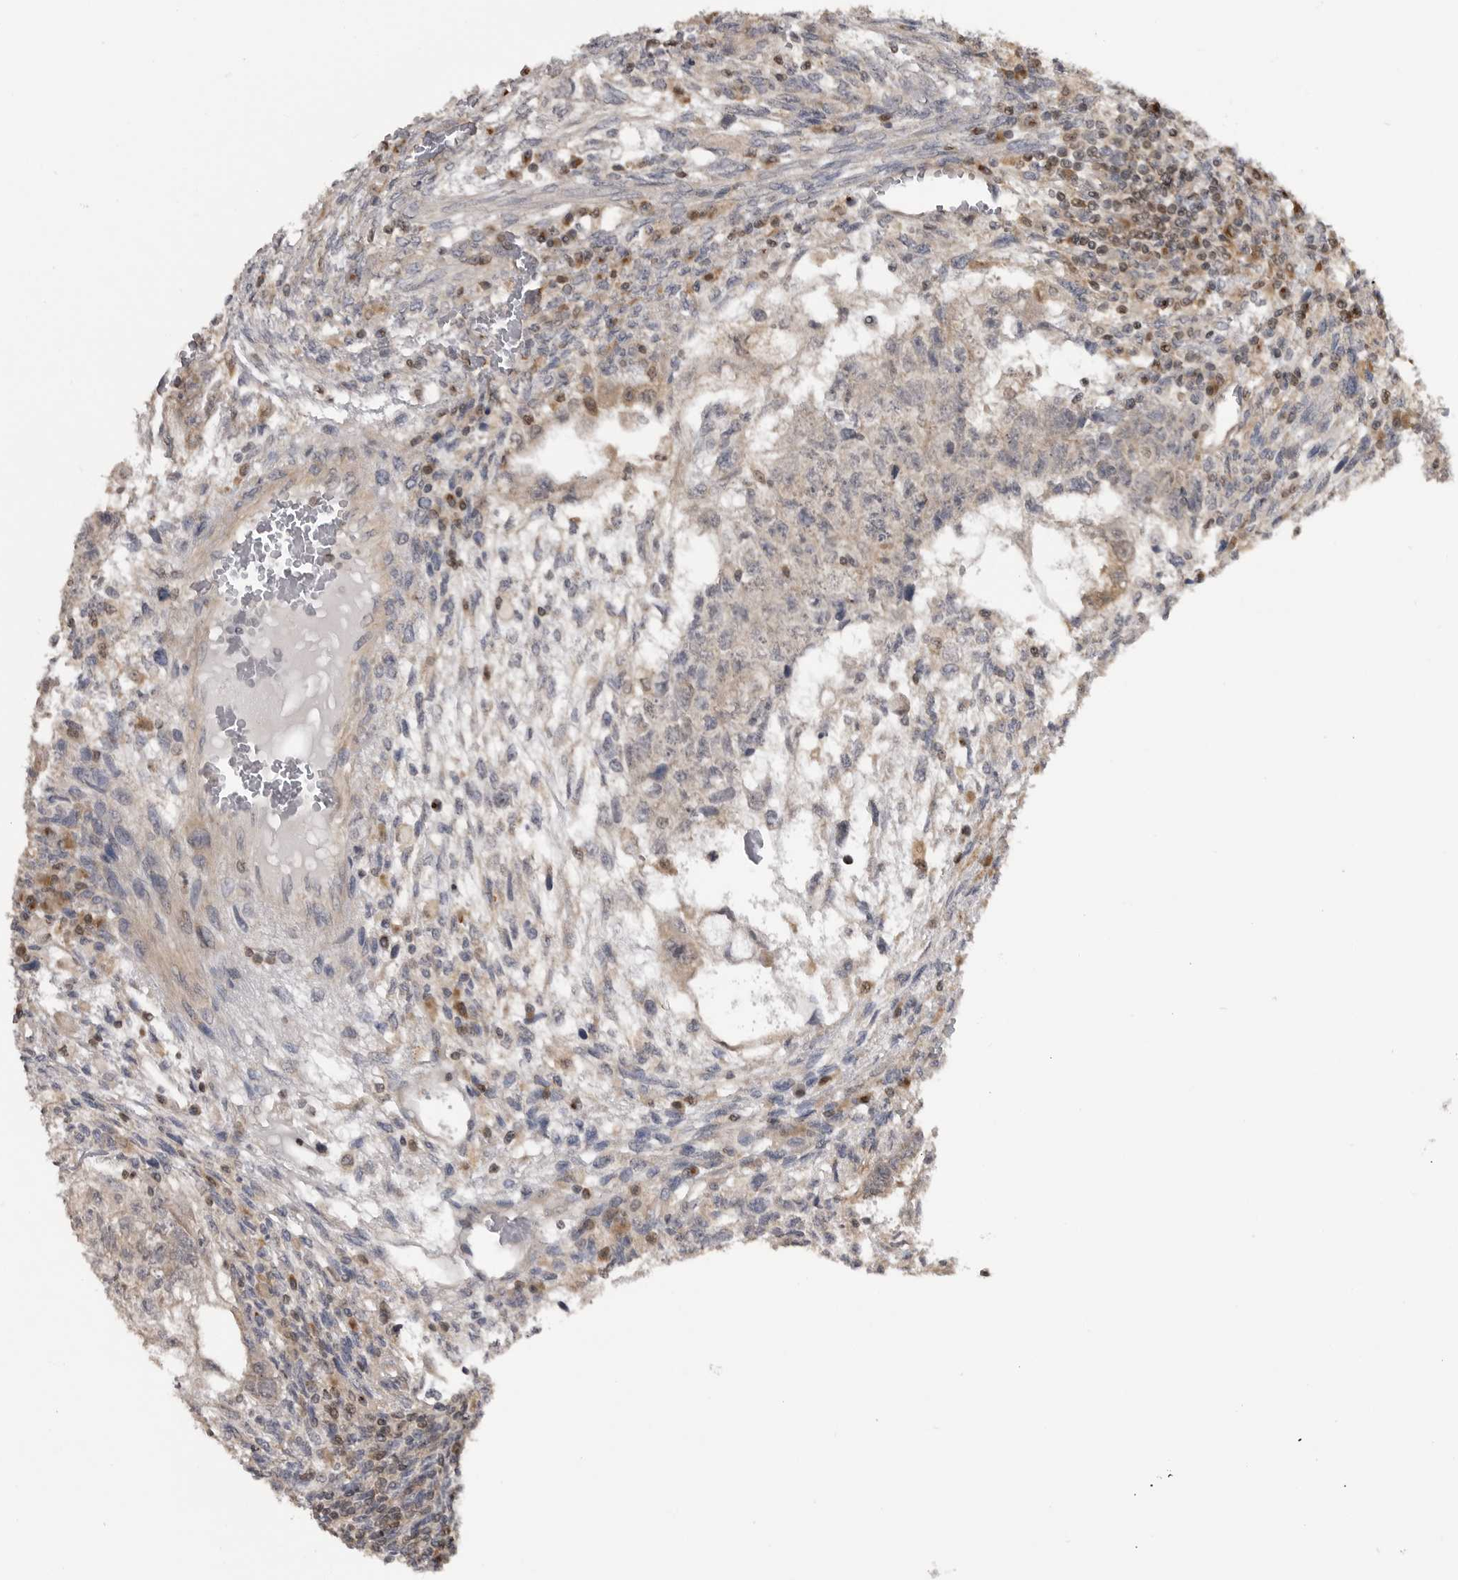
{"staining": {"intensity": "negative", "quantity": "none", "location": "none"}, "tissue": "testis cancer", "cell_type": "Tumor cells", "image_type": "cancer", "snomed": [{"axis": "morphology", "description": "Normal tissue, NOS"}, {"axis": "morphology", "description": "Carcinoma, Embryonal, NOS"}, {"axis": "topography", "description": "Testis"}], "caption": "Immunohistochemical staining of testis cancer (embryonal carcinoma) exhibits no significant positivity in tumor cells.", "gene": "MAPK13", "patient": {"sex": "male", "age": 36}}